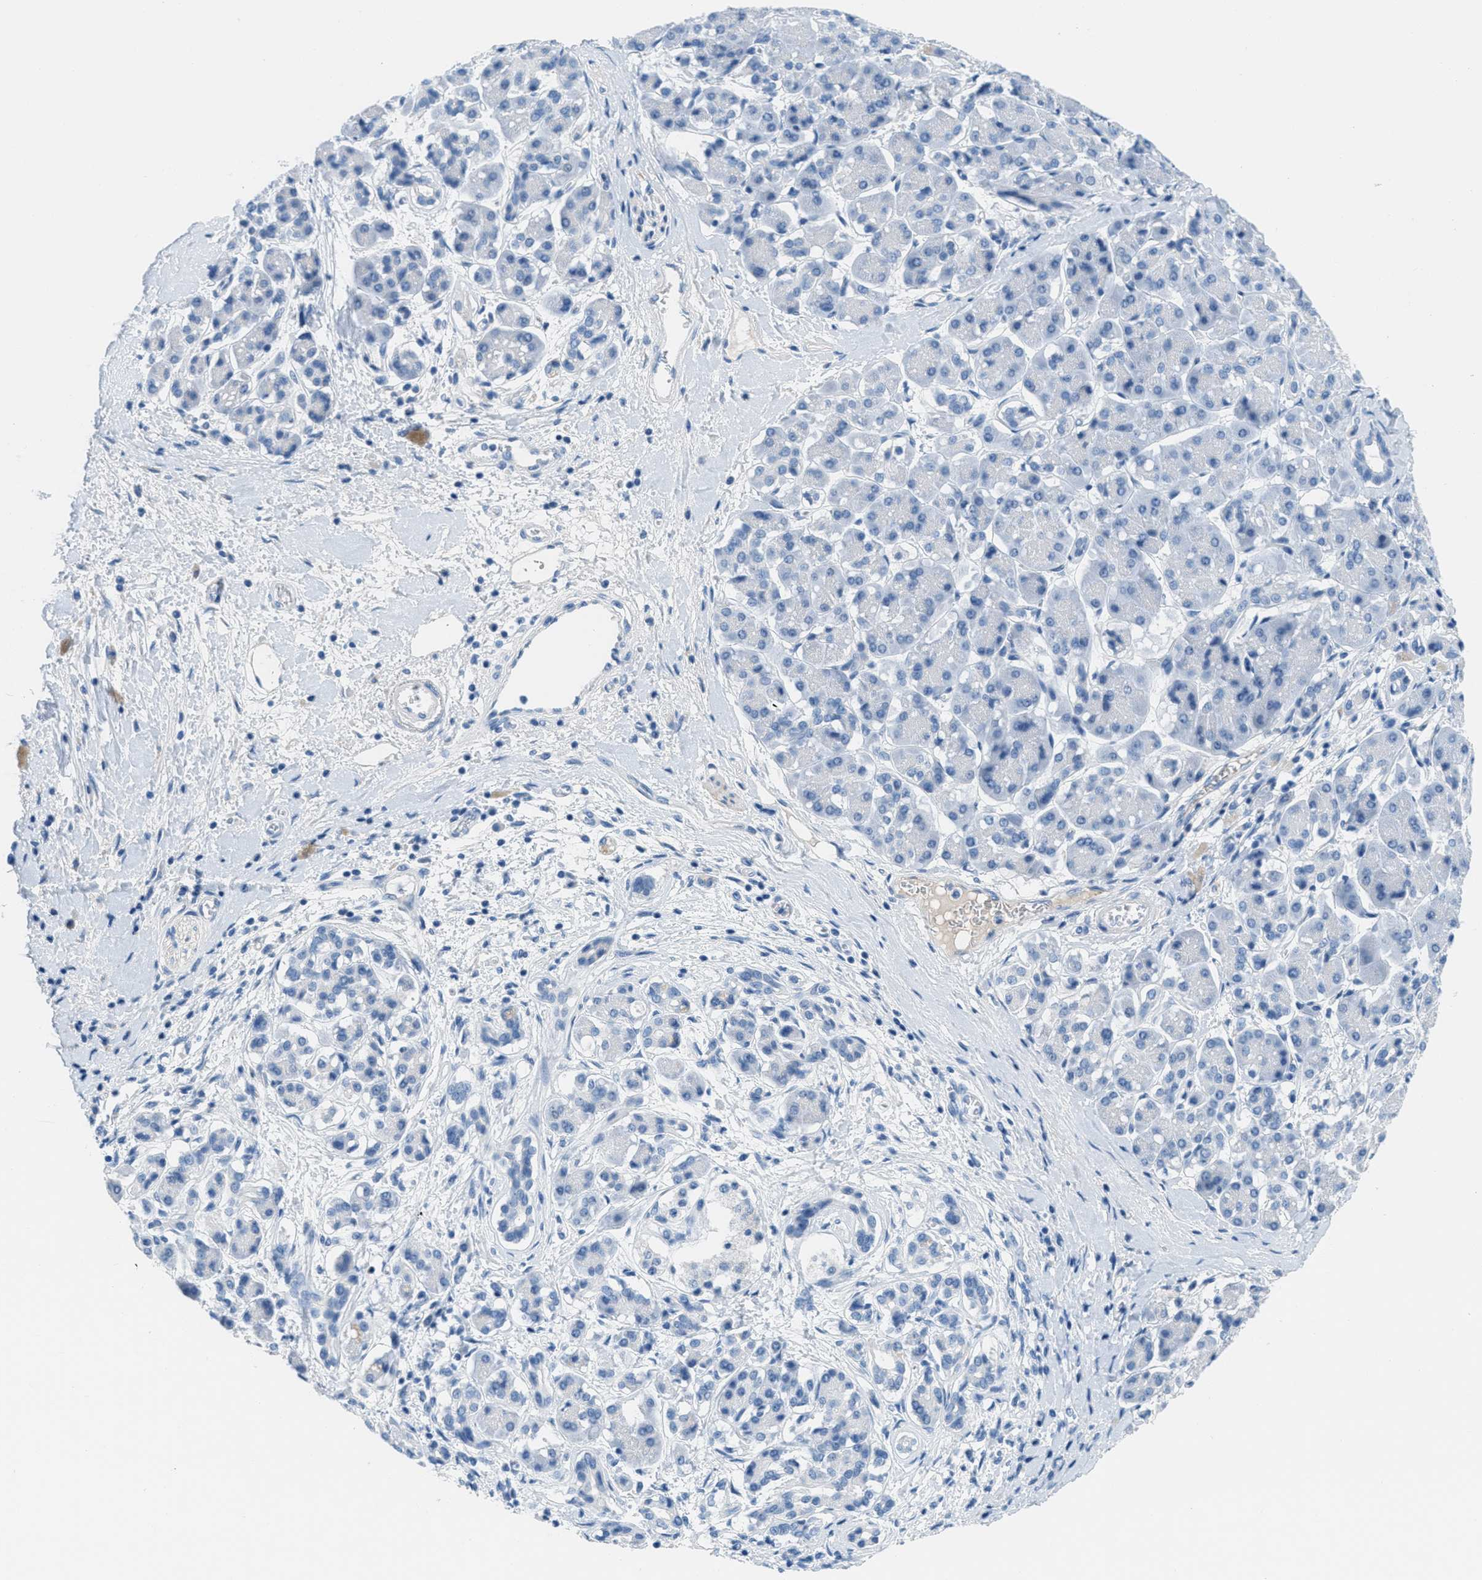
{"staining": {"intensity": "negative", "quantity": "none", "location": "none"}, "tissue": "pancreatic cancer", "cell_type": "Tumor cells", "image_type": "cancer", "snomed": [{"axis": "morphology", "description": "Adenocarcinoma, NOS"}, {"axis": "topography", "description": "Pancreas"}], "caption": "A photomicrograph of adenocarcinoma (pancreatic) stained for a protein displays no brown staining in tumor cells.", "gene": "MGARP", "patient": {"sex": "male", "age": 55}}